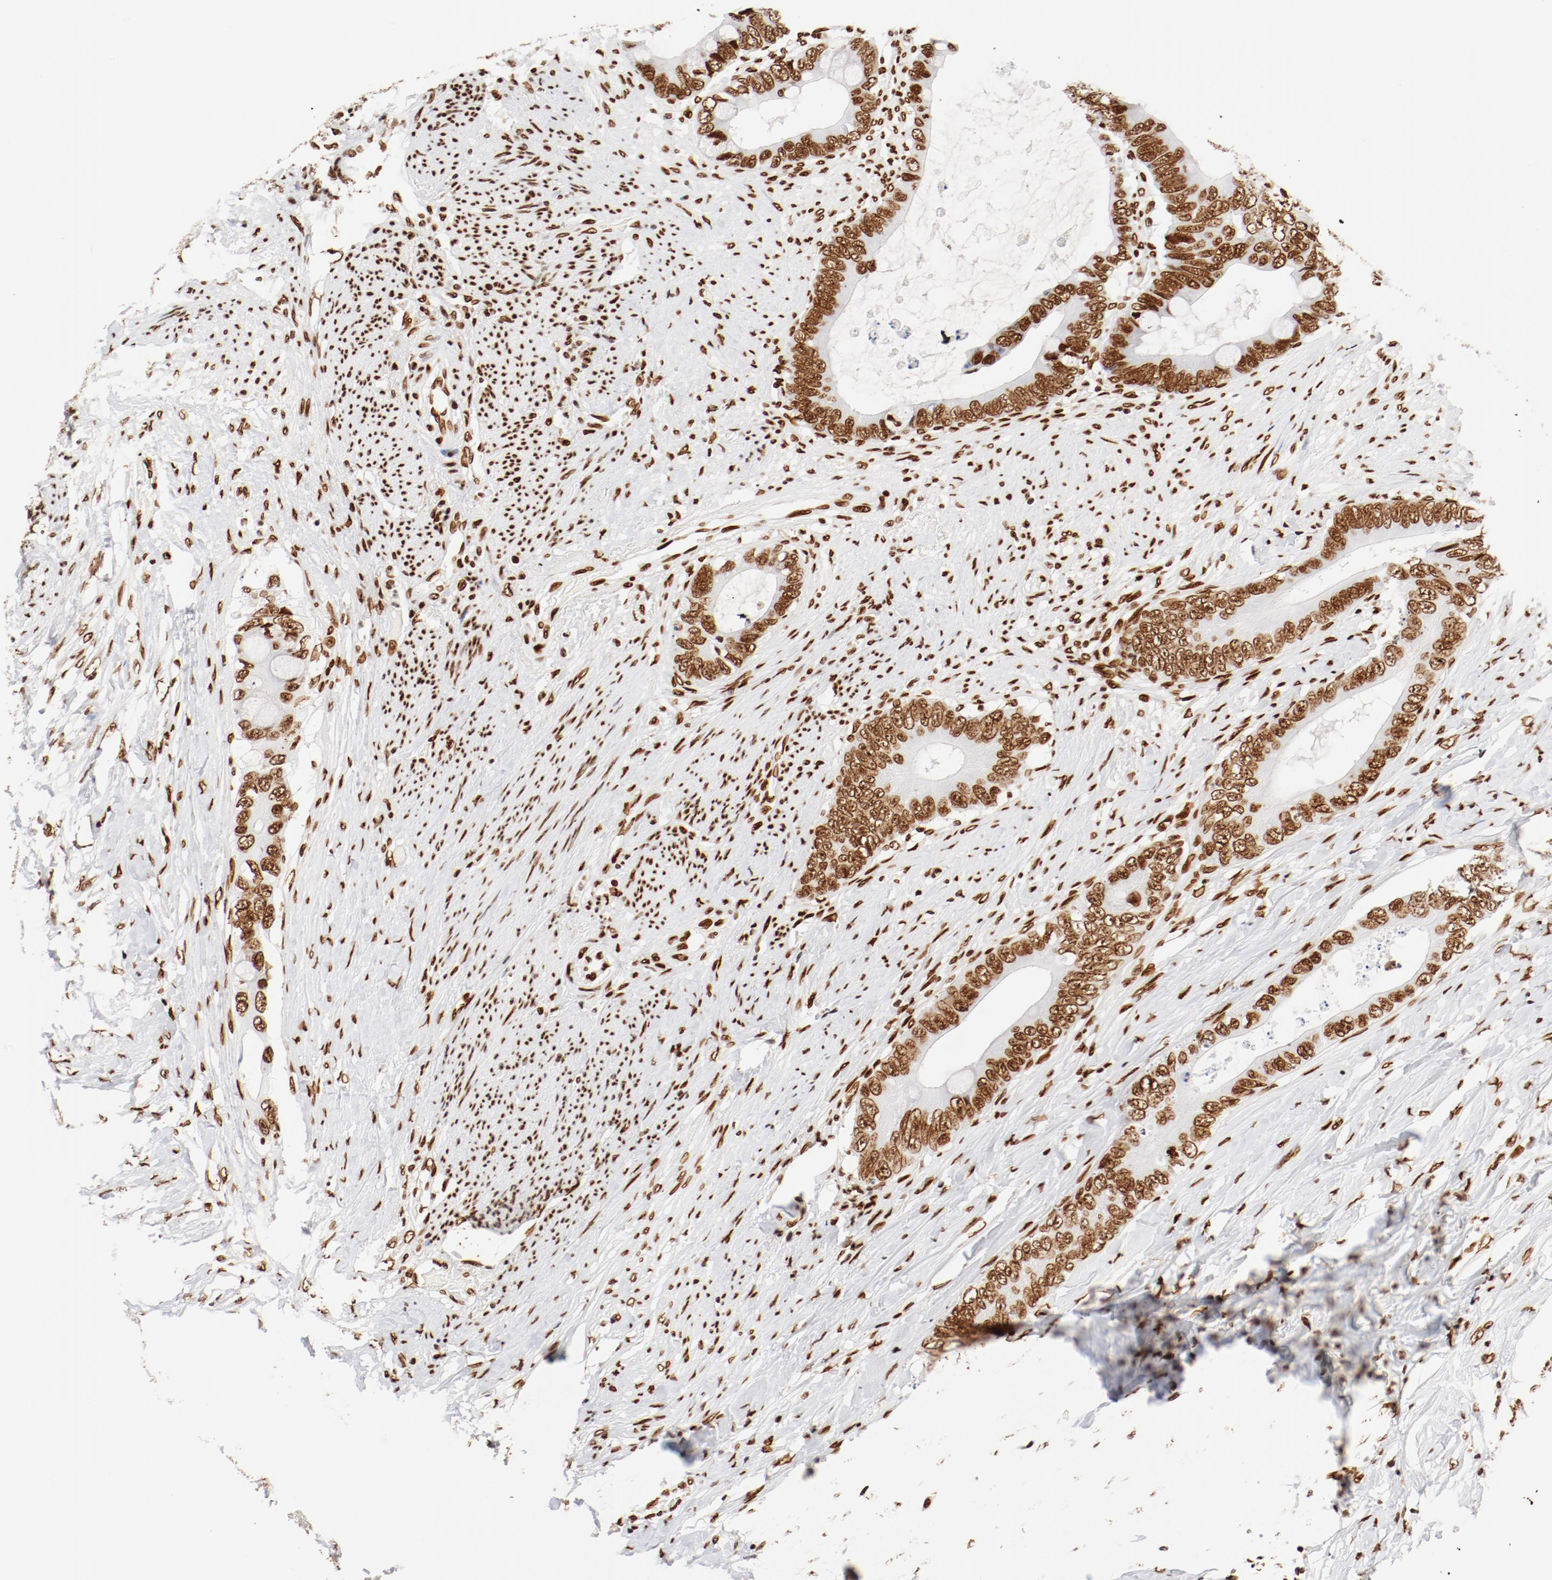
{"staining": {"intensity": "strong", "quantity": ">75%", "location": "nuclear"}, "tissue": "colorectal cancer", "cell_type": "Tumor cells", "image_type": "cancer", "snomed": [{"axis": "morphology", "description": "Normal tissue, NOS"}, {"axis": "morphology", "description": "Adenocarcinoma, NOS"}, {"axis": "topography", "description": "Rectum"}, {"axis": "topography", "description": "Peripheral nerve tissue"}], "caption": "Protein expression by IHC demonstrates strong nuclear expression in approximately >75% of tumor cells in adenocarcinoma (colorectal). (DAB (3,3'-diaminobenzidine) = brown stain, brightfield microscopy at high magnification).", "gene": "CTBP1", "patient": {"sex": "female", "age": 77}}